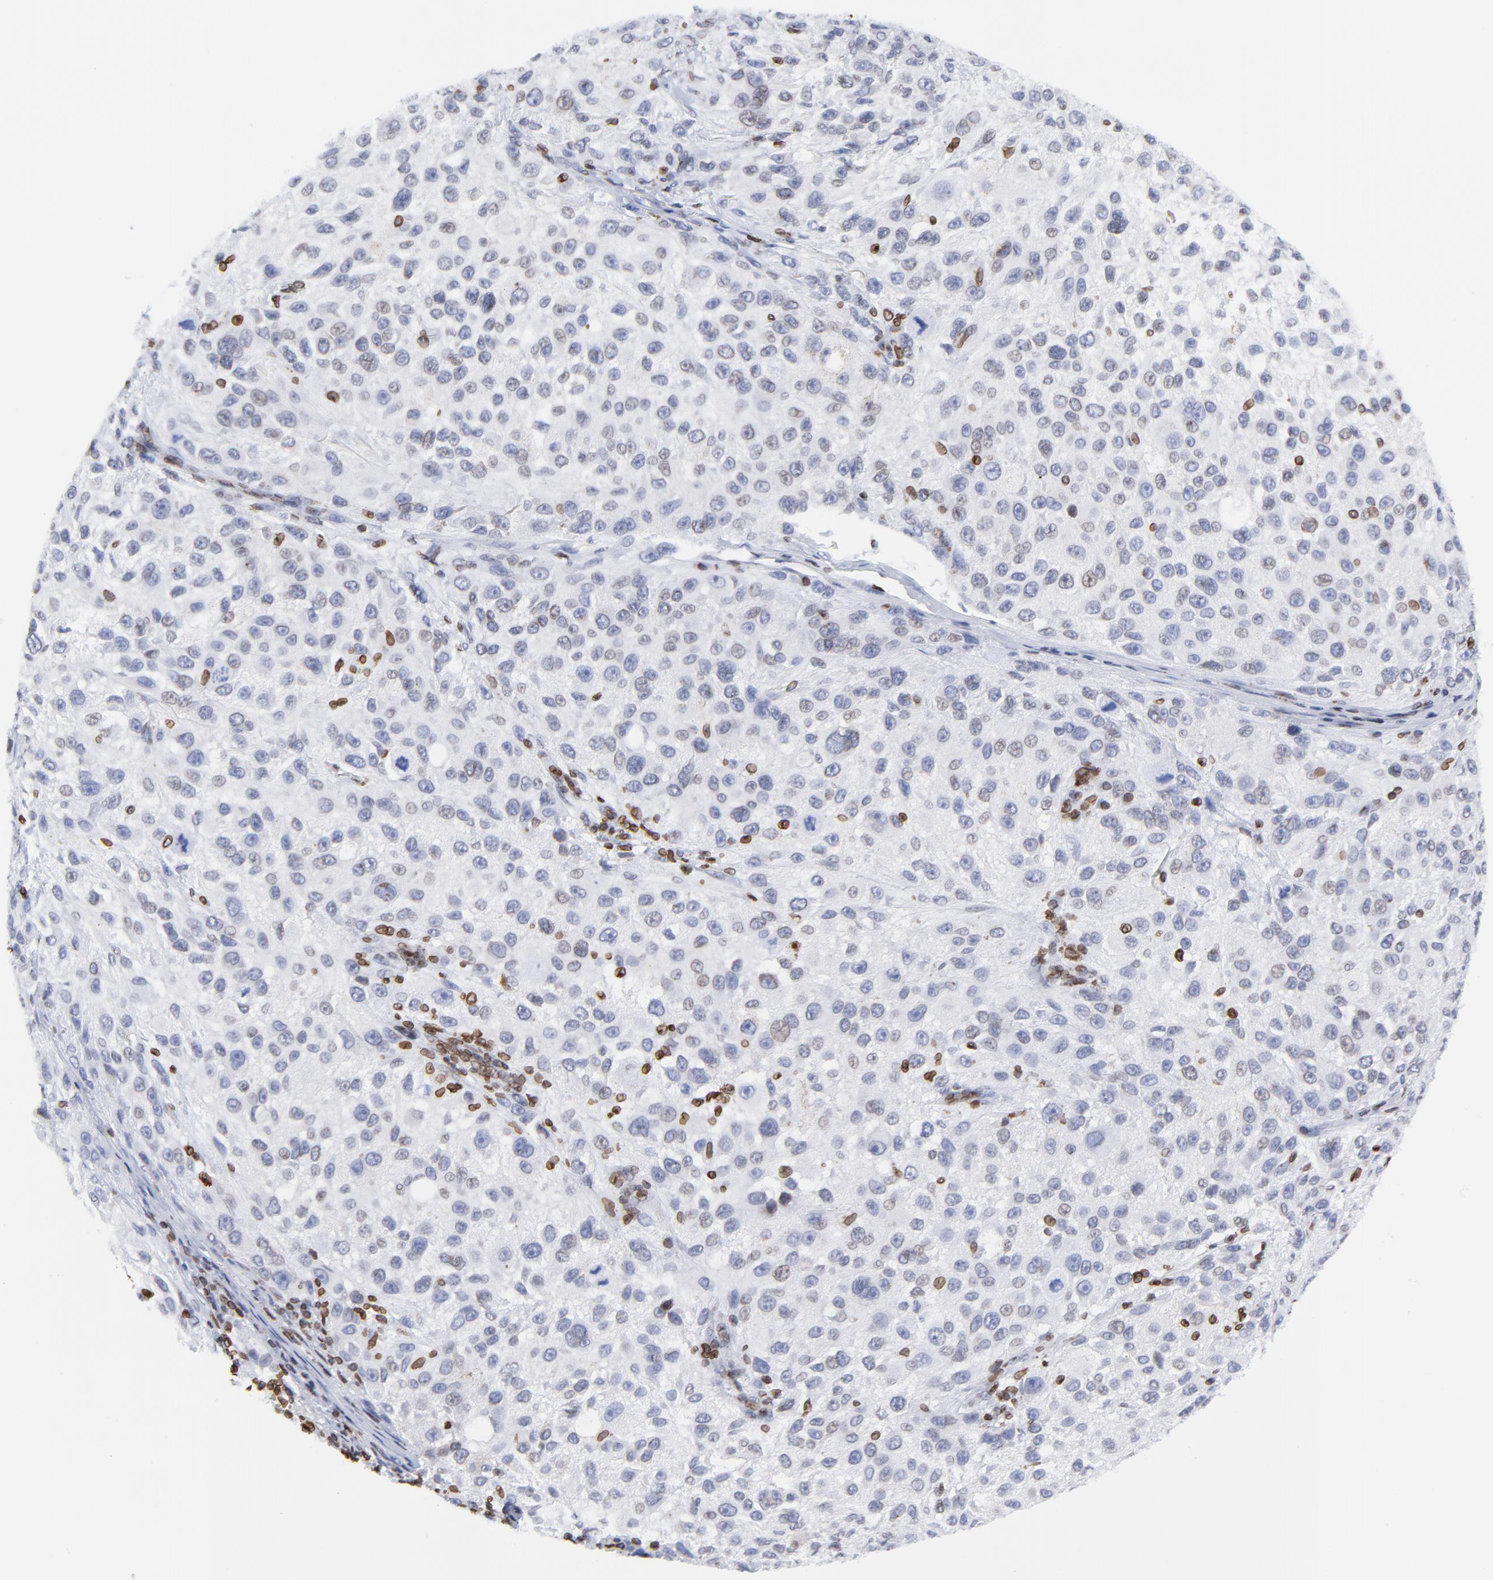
{"staining": {"intensity": "weak", "quantity": "<25%", "location": "nuclear"}, "tissue": "melanoma", "cell_type": "Tumor cells", "image_type": "cancer", "snomed": [{"axis": "morphology", "description": "Necrosis, NOS"}, {"axis": "morphology", "description": "Malignant melanoma, NOS"}, {"axis": "topography", "description": "Skin"}], "caption": "Tumor cells are negative for brown protein staining in melanoma. The staining was performed using DAB to visualize the protein expression in brown, while the nuclei were stained in blue with hematoxylin (Magnification: 20x).", "gene": "THAP7", "patient": {"sex": "female", "age": 87}}